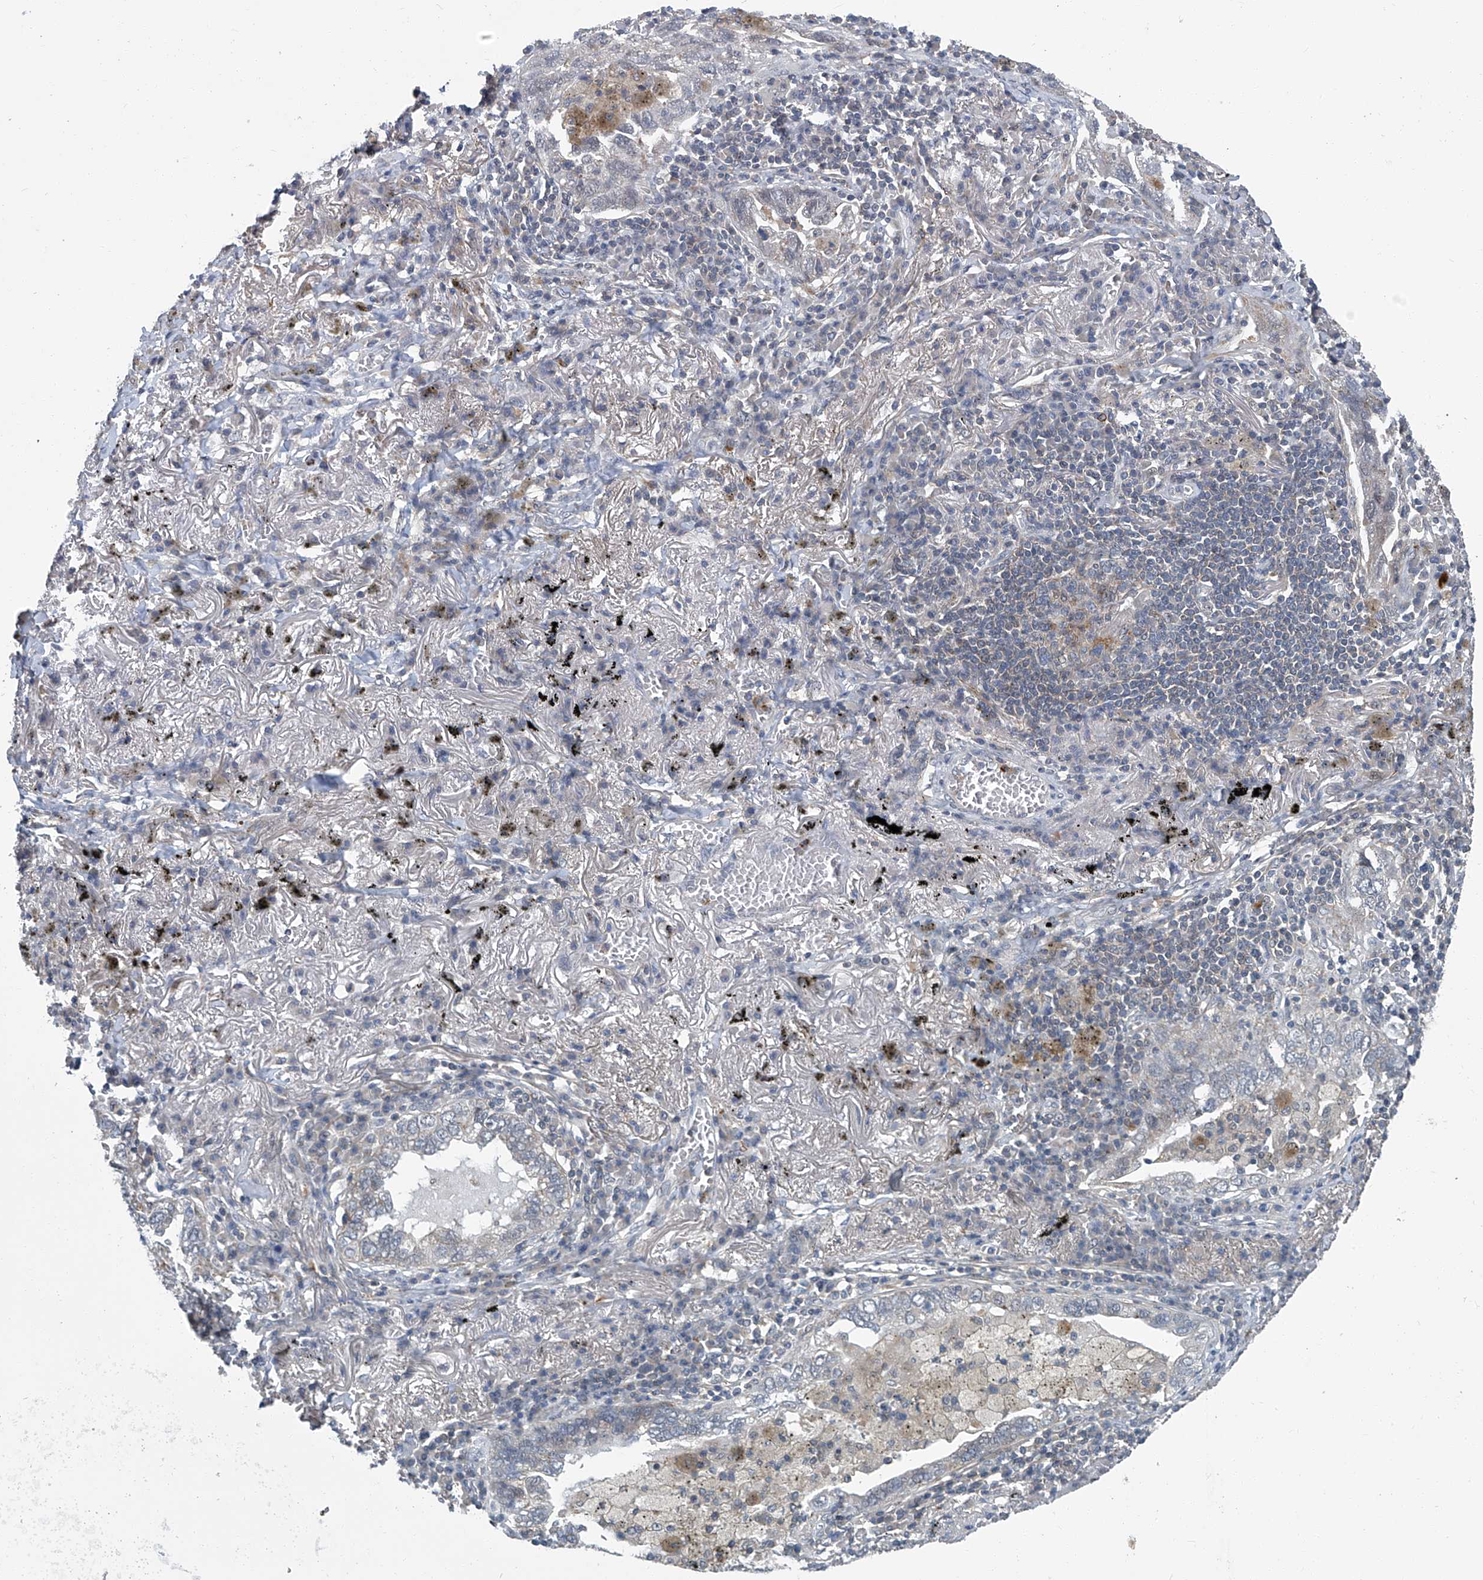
{"staining": {"intensity": "negative", "quantity": "none", "location": "none"}, "tissue": "lung cancer", "cell_type": "Tumor cells", "image_type": "cancer", "snomed": [{"axis": "morphology", "description": "Adenocarcinoma, NOS"}, {"axis": "topography", "description": "Lung"}], "caption": "Immunohistochemistry image of lung cancer stained for a protein (brown), which exhibits no staining in tumor cells. (Brightfield microscopy of DAB immunohistochemistry at high magnification).", "gene": "AKNAD1", "patient": {"sex": "male", "age": 65}}